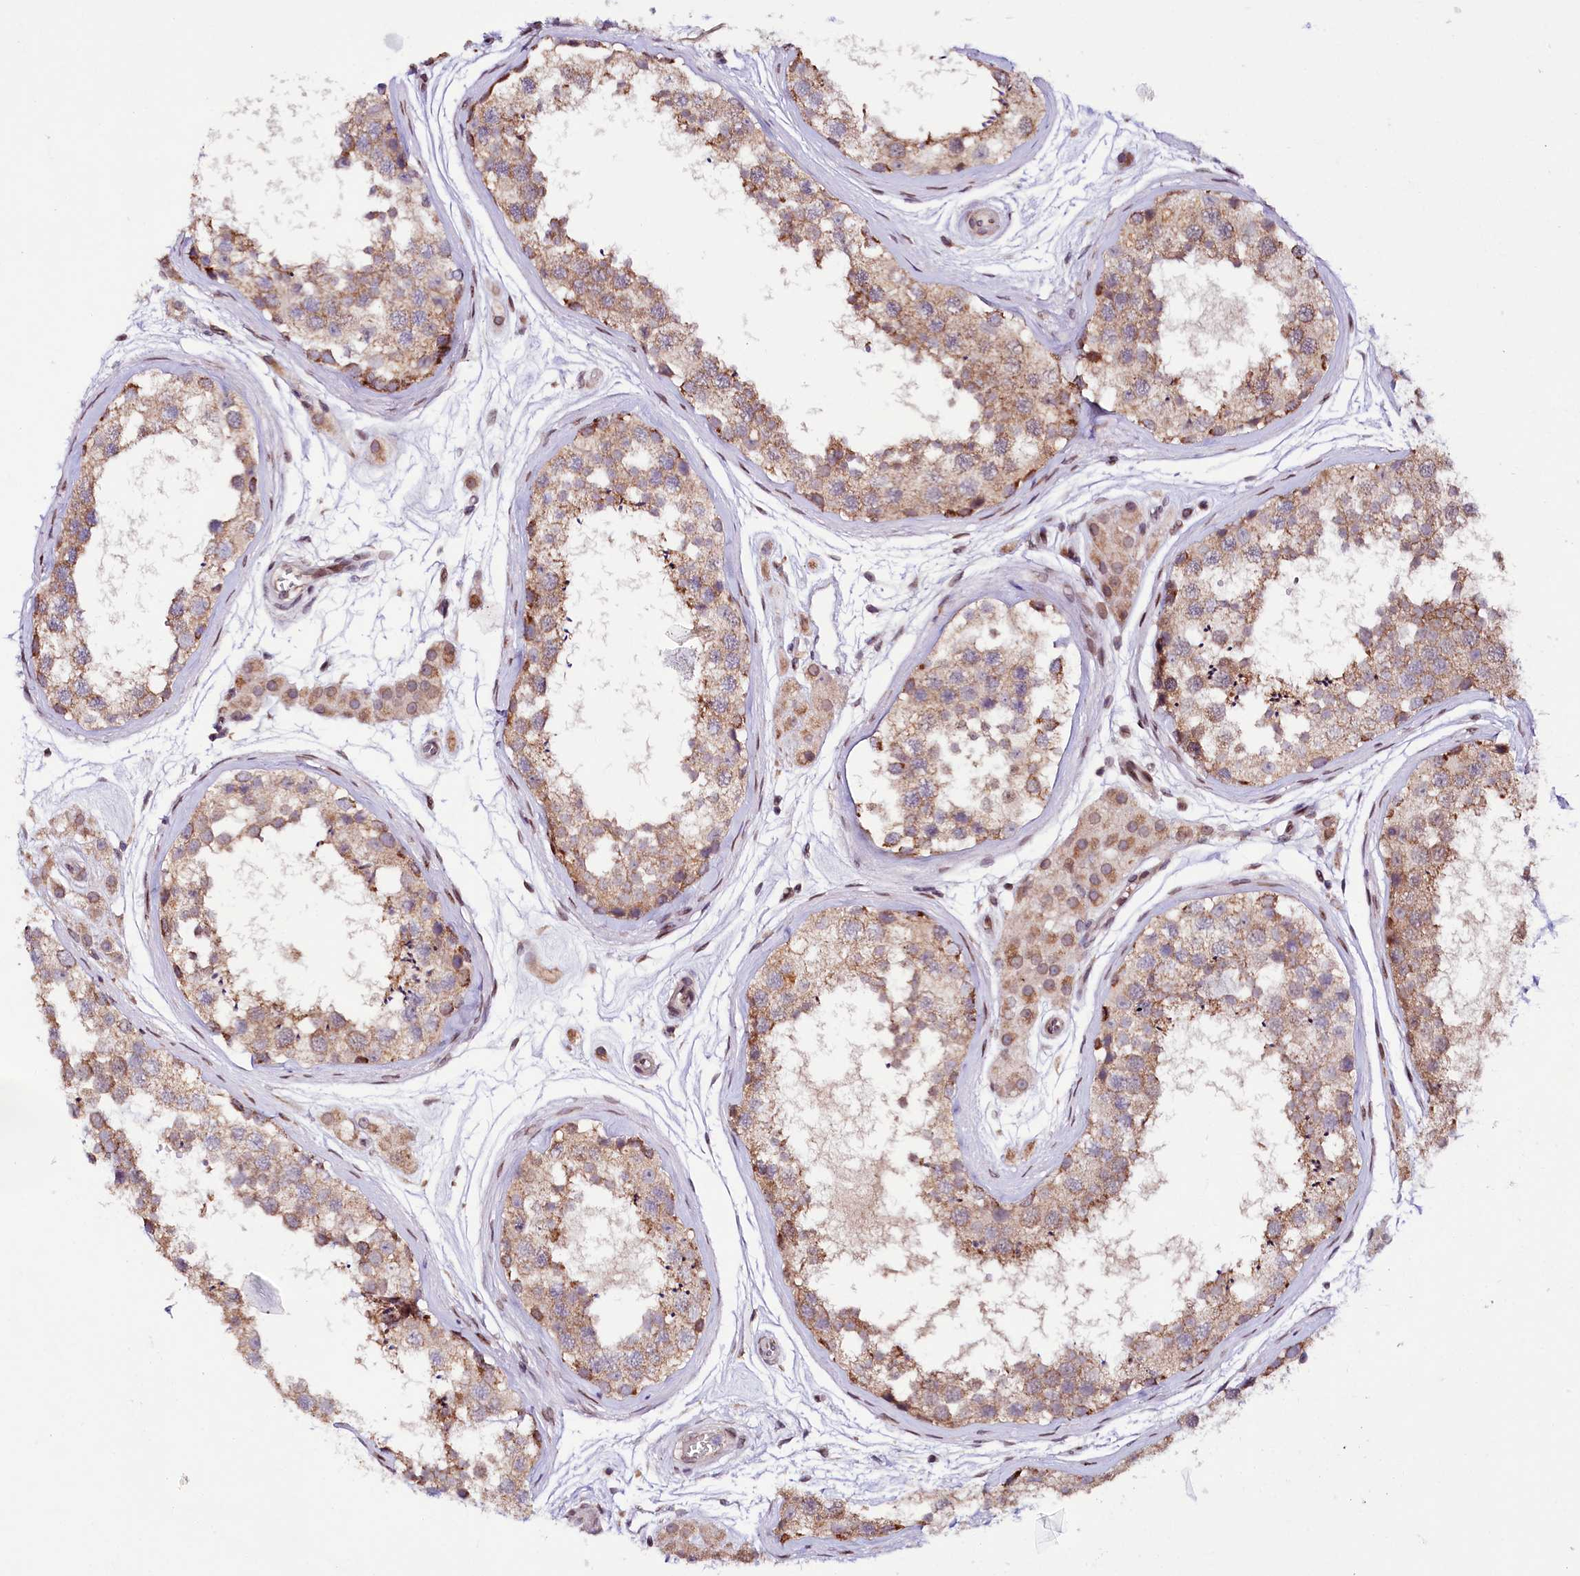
{"staining": {"intensity": "moderate", "quantity": ">75%", "location": "cytoplasmic/membranous"}, "tissue": "testis", "cell_type": "Cells in seminiferous ducts", "image_type": "normal", "snomed": [{"axis": "morphology", "description": "Normal tissue, NOS"}, {"axis": "topography", "description": "Testis"}], "caption": "Testis stained with DAB IHC displays medium levels of moderate cytoplasmic/membranous staining in approximately >75% of cells in seminiferous ducts.", "gene": "ZNF226", "patient": {"sex": "male", "age": 56}}